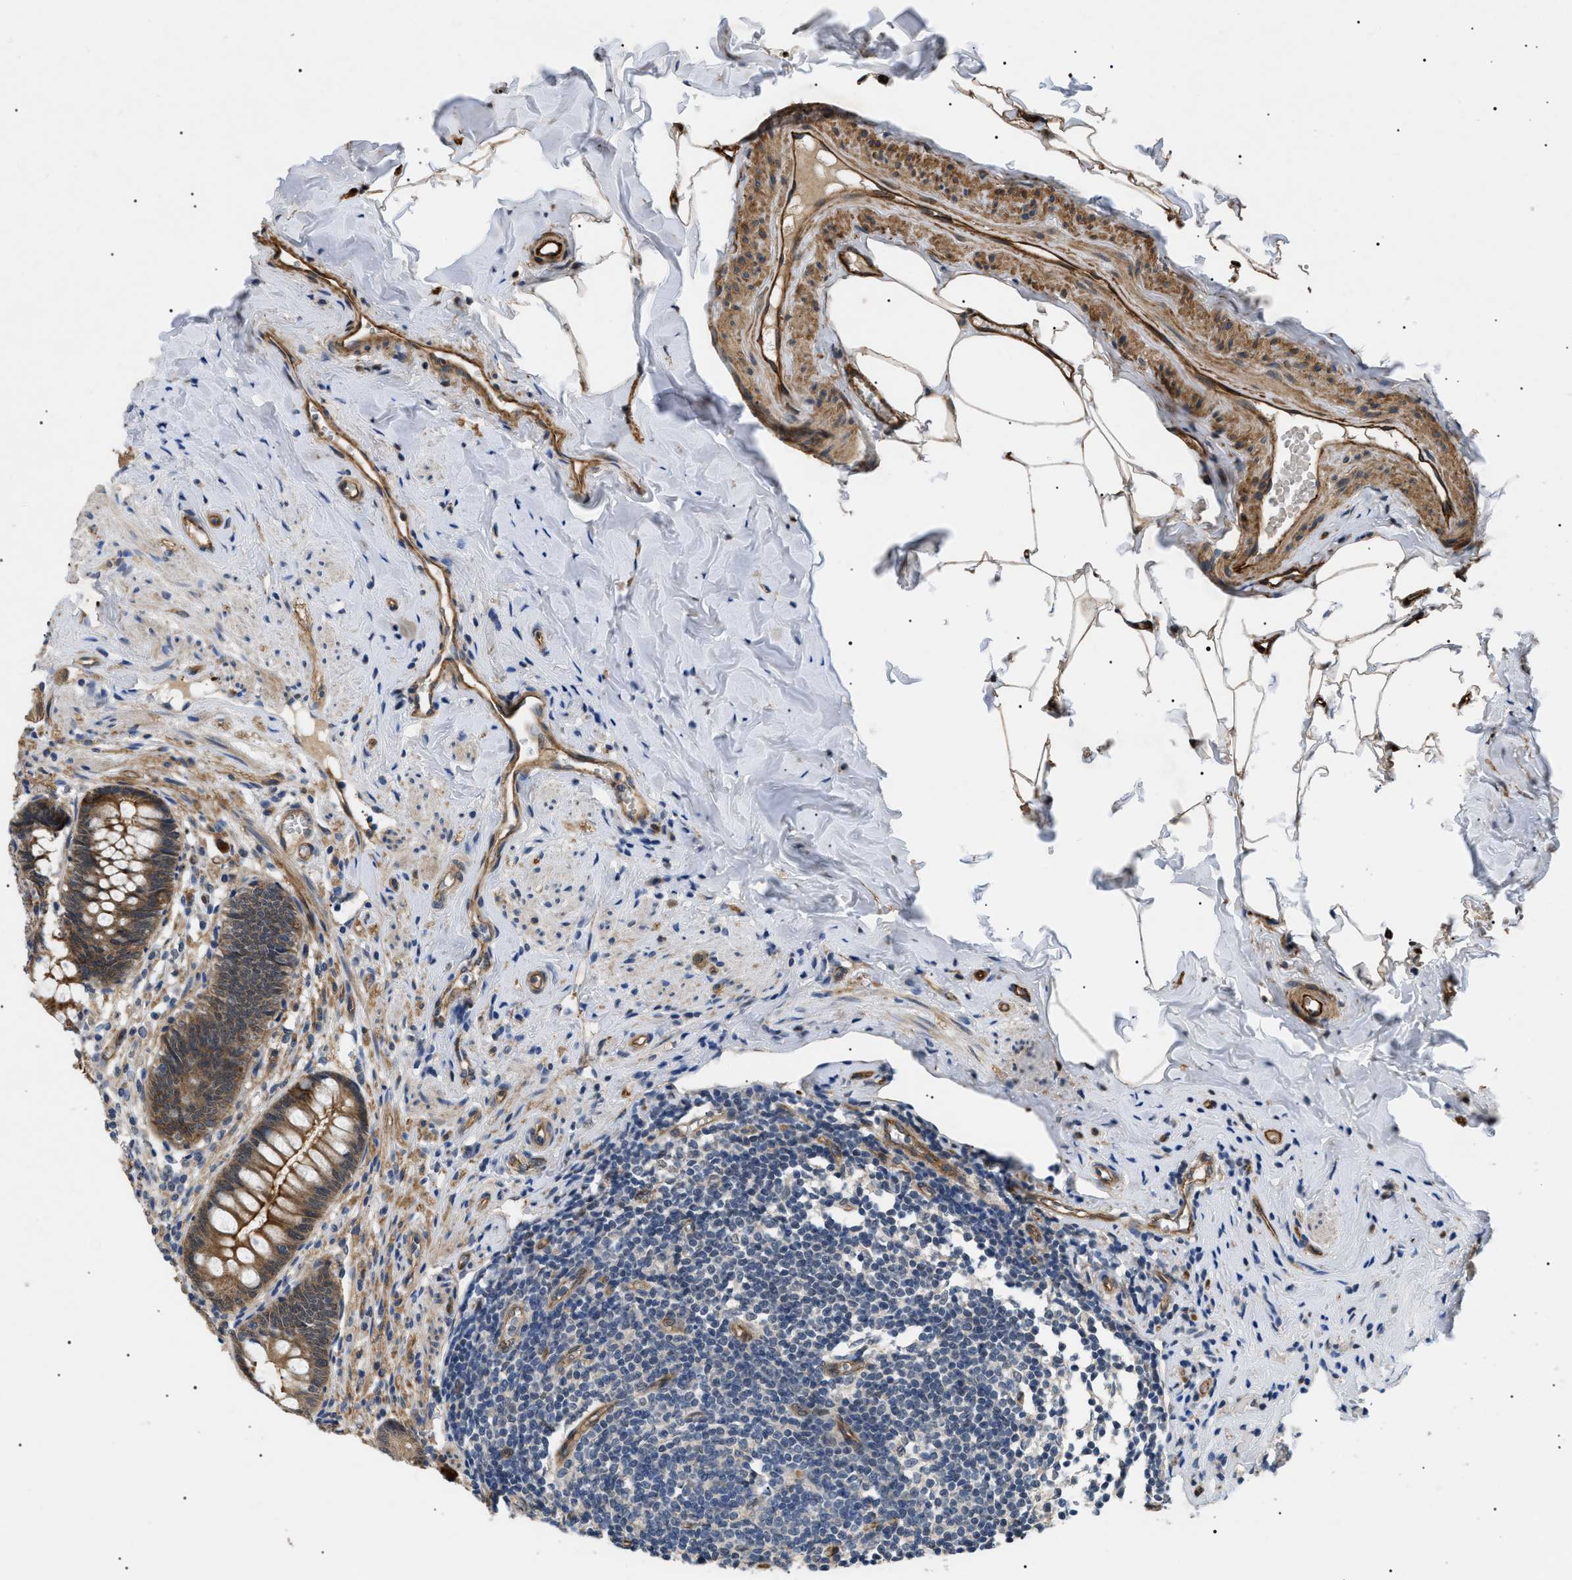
{"staining": {"intensity": "moderate", "quantity": ">75%", "location": "cytoplasmic/membranous"}, "tissue": "appendix", "cell_type": "Glandular cells", "image_type": "normal", "snomed": [{"axis": "morphology", "description": "Normal tissue, NOS"}, {"axis": "topography", "description": "Appendix"}], "caption": "Glandular cells show moderate cytoplasmic/membranous staining in about >75% of cells in normal appendix.", "gene": "CRCP", "patient": {"sex": "male", "age": 56}}